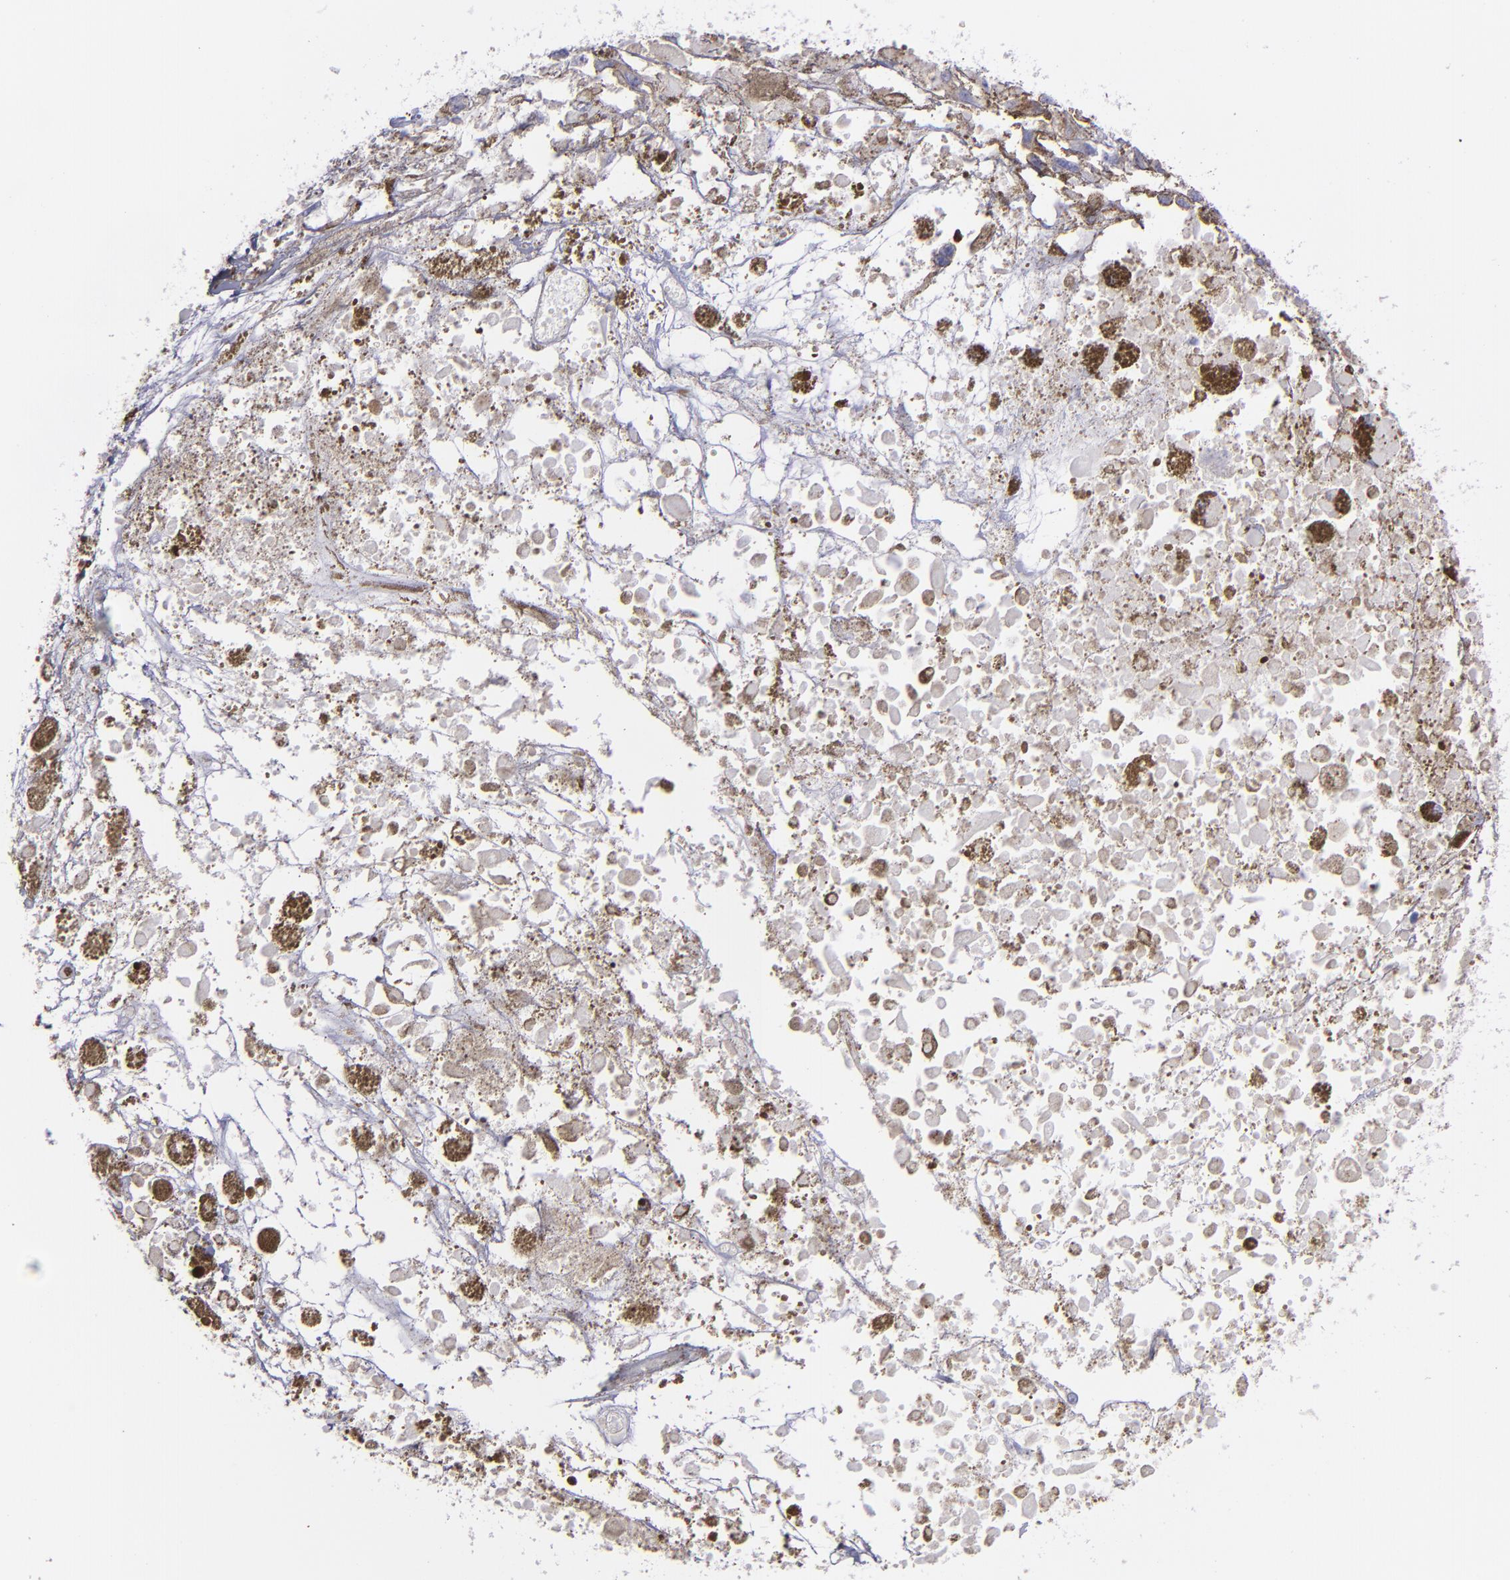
{"staining": {"intensity": "negative", "quantity": "none", "location": "none"}, "tissue": "melanoma", "cell_type": "Tumor cells", "image_type": "cancer", "snomed": [{"axis": "morphology", "description": "Malignant melanoma, Metastatic site"}, {"axis": "topography", "description": "Lymph node"}], "caption": "Malignant melanoma (metastatic site) stained for a protein using immunohistochemistry shows no expression tumor cells.", "gene": "SNAP25", "patient": {"sex": "male", "age": 59}}